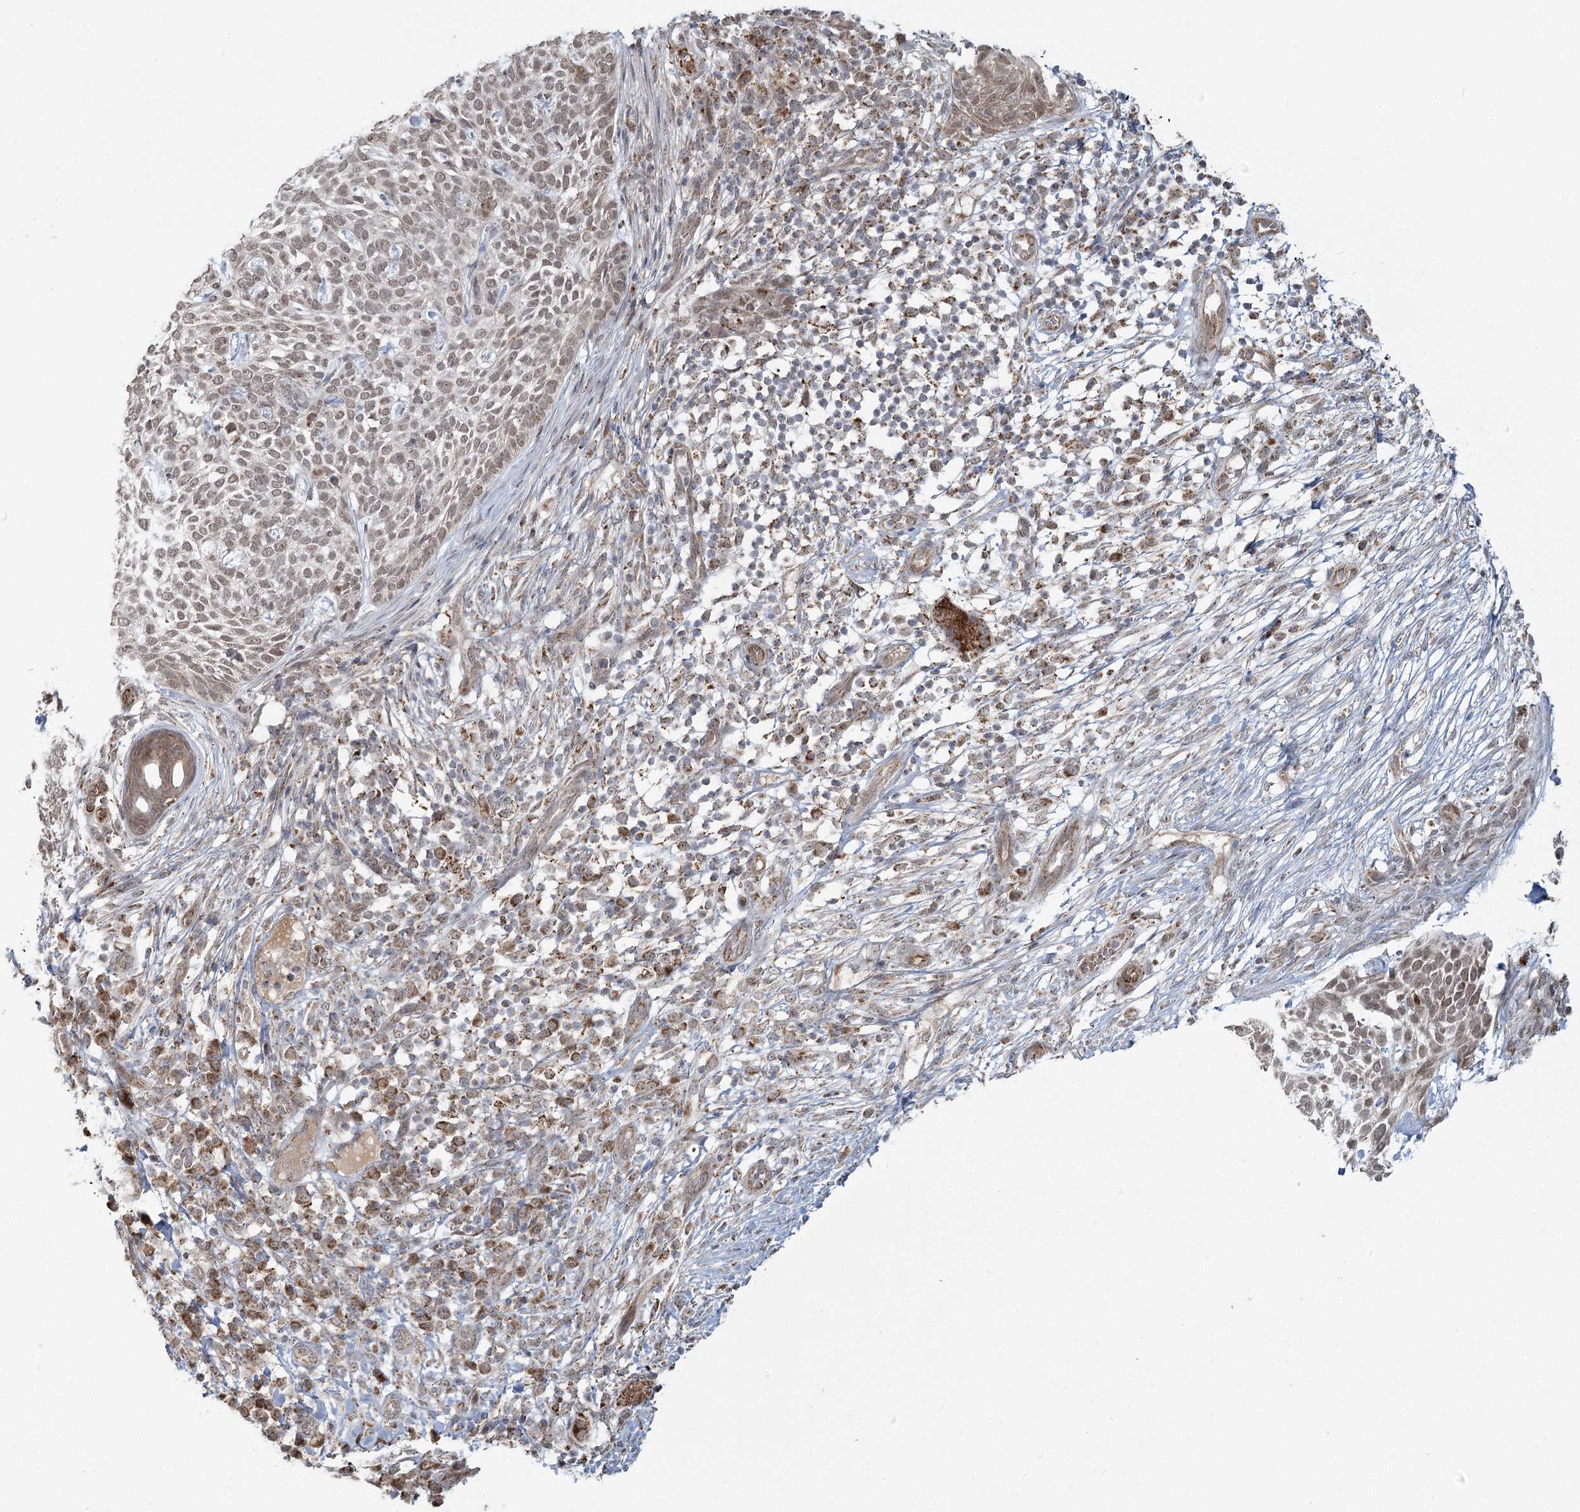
{"staining": {"intensity": "weak", "quantity": ">75%", "location": "nuclear"}, "tissue": "skin cancer", "cell_type": "Tumor cells", "image_type": "cancer", "snomed": [{"axis": "morphology", "description": "Basal cell carcinoma"}, {"axis": "topography", "description": "Skin"}], "caption": "Skin cancer (basal cell carcinoma) stained with immunohistochemistry displays weak nuclear positivity in about >75% of tumor cells.", "gene": "LACTB", "patient": {"sex": "female", "age": 64}}